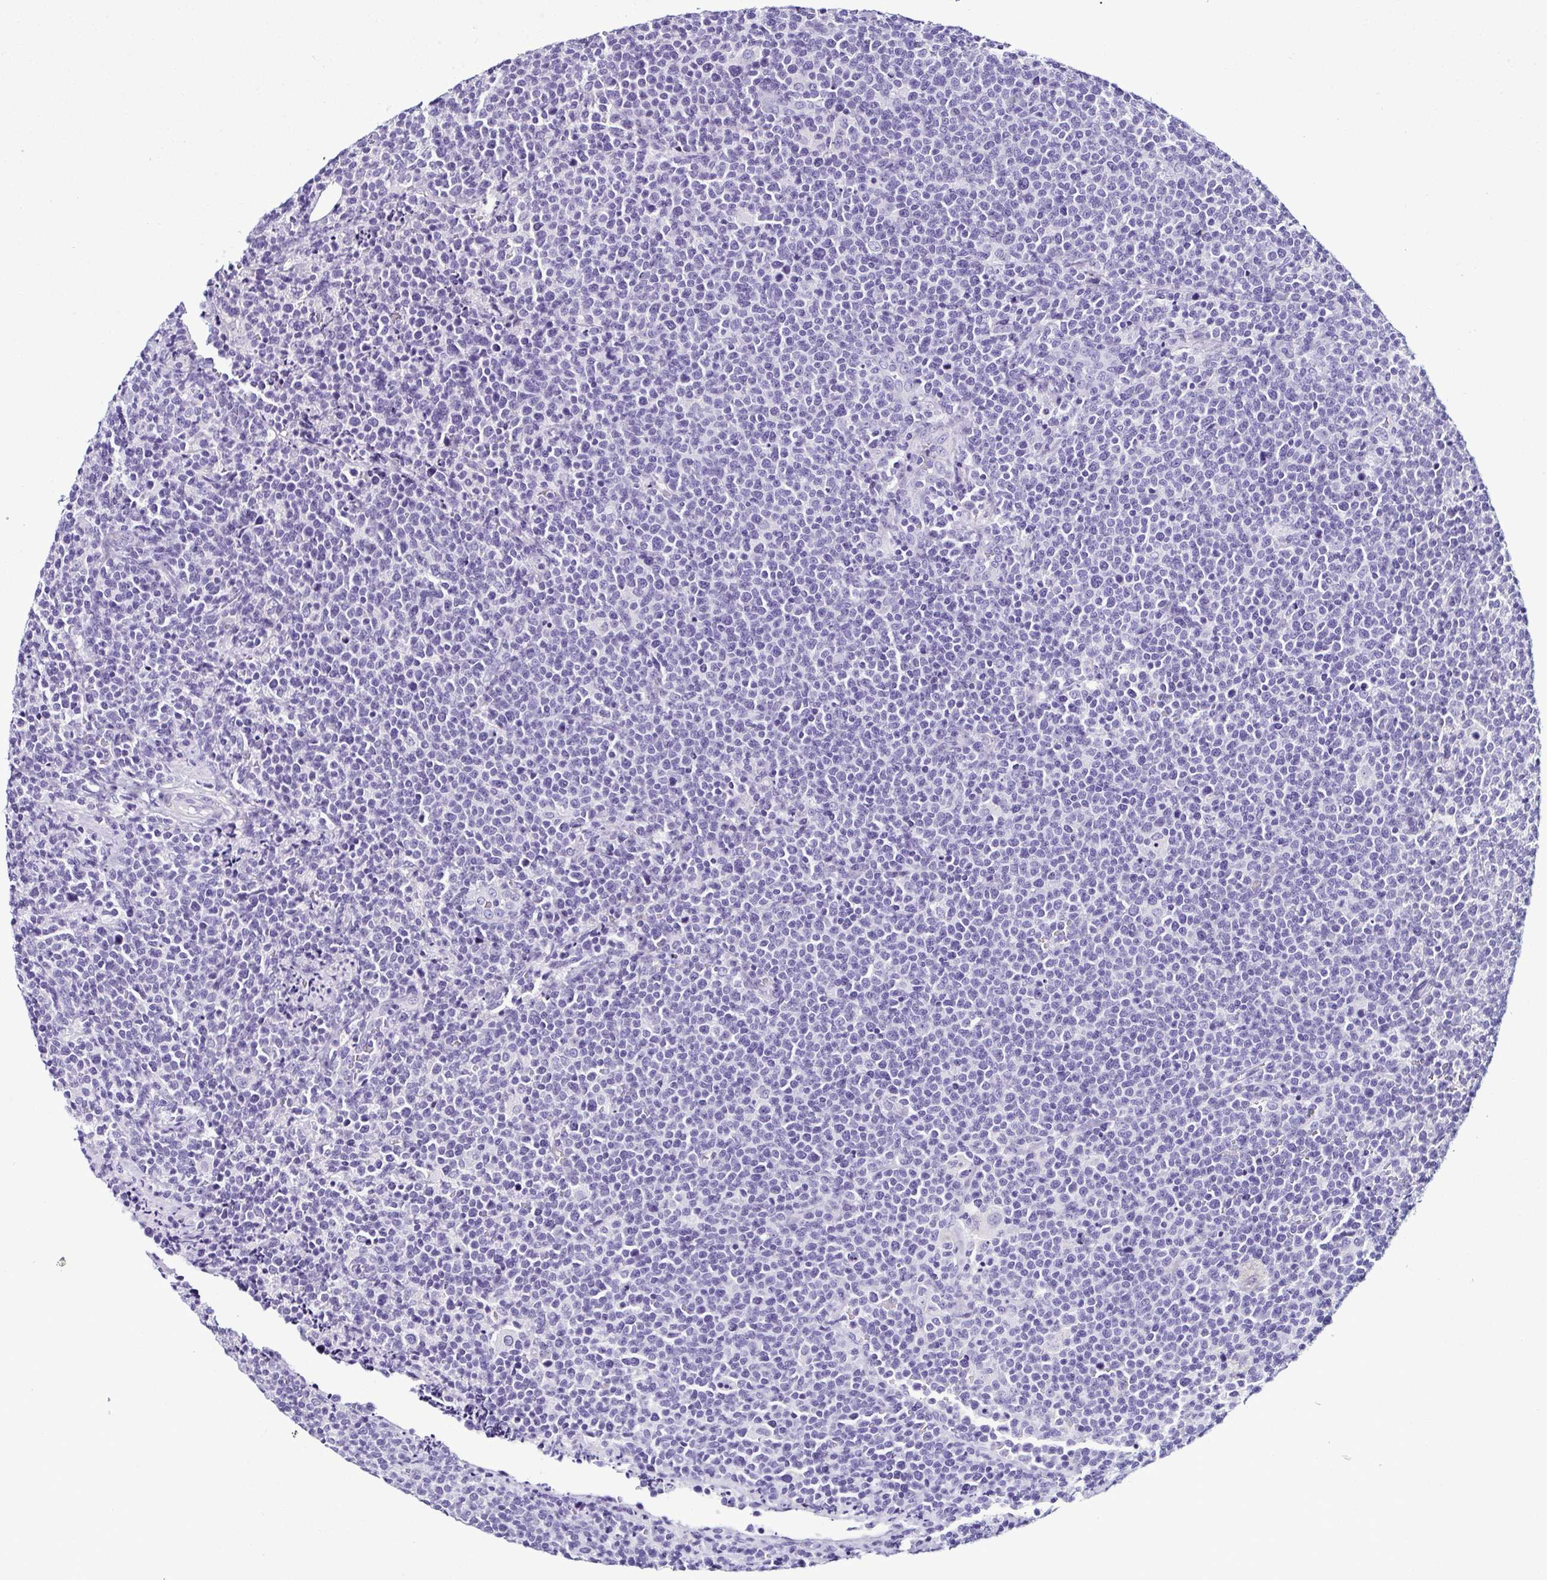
{"staining": {"intensity": "negative", "quantity": "none", "location": "none"}, "tissue": "lymphoma", "cell_type": "Tumor cells", "image_type": "cancer", "snomed": [{"axis": "morphology", "description": "Malignant lymphoma, non-Hodgkin's type, High grade"}, {"axis": "topography", "description": "Lymph node"}], "caption": "This is a histopathology image of IHC staining of high-grade malignant lymphoma, non-Hodgkin's type, which shows no expression in tumor cells.", "gene": "SRL", "patient": {"sex": "male", "age": 61}}